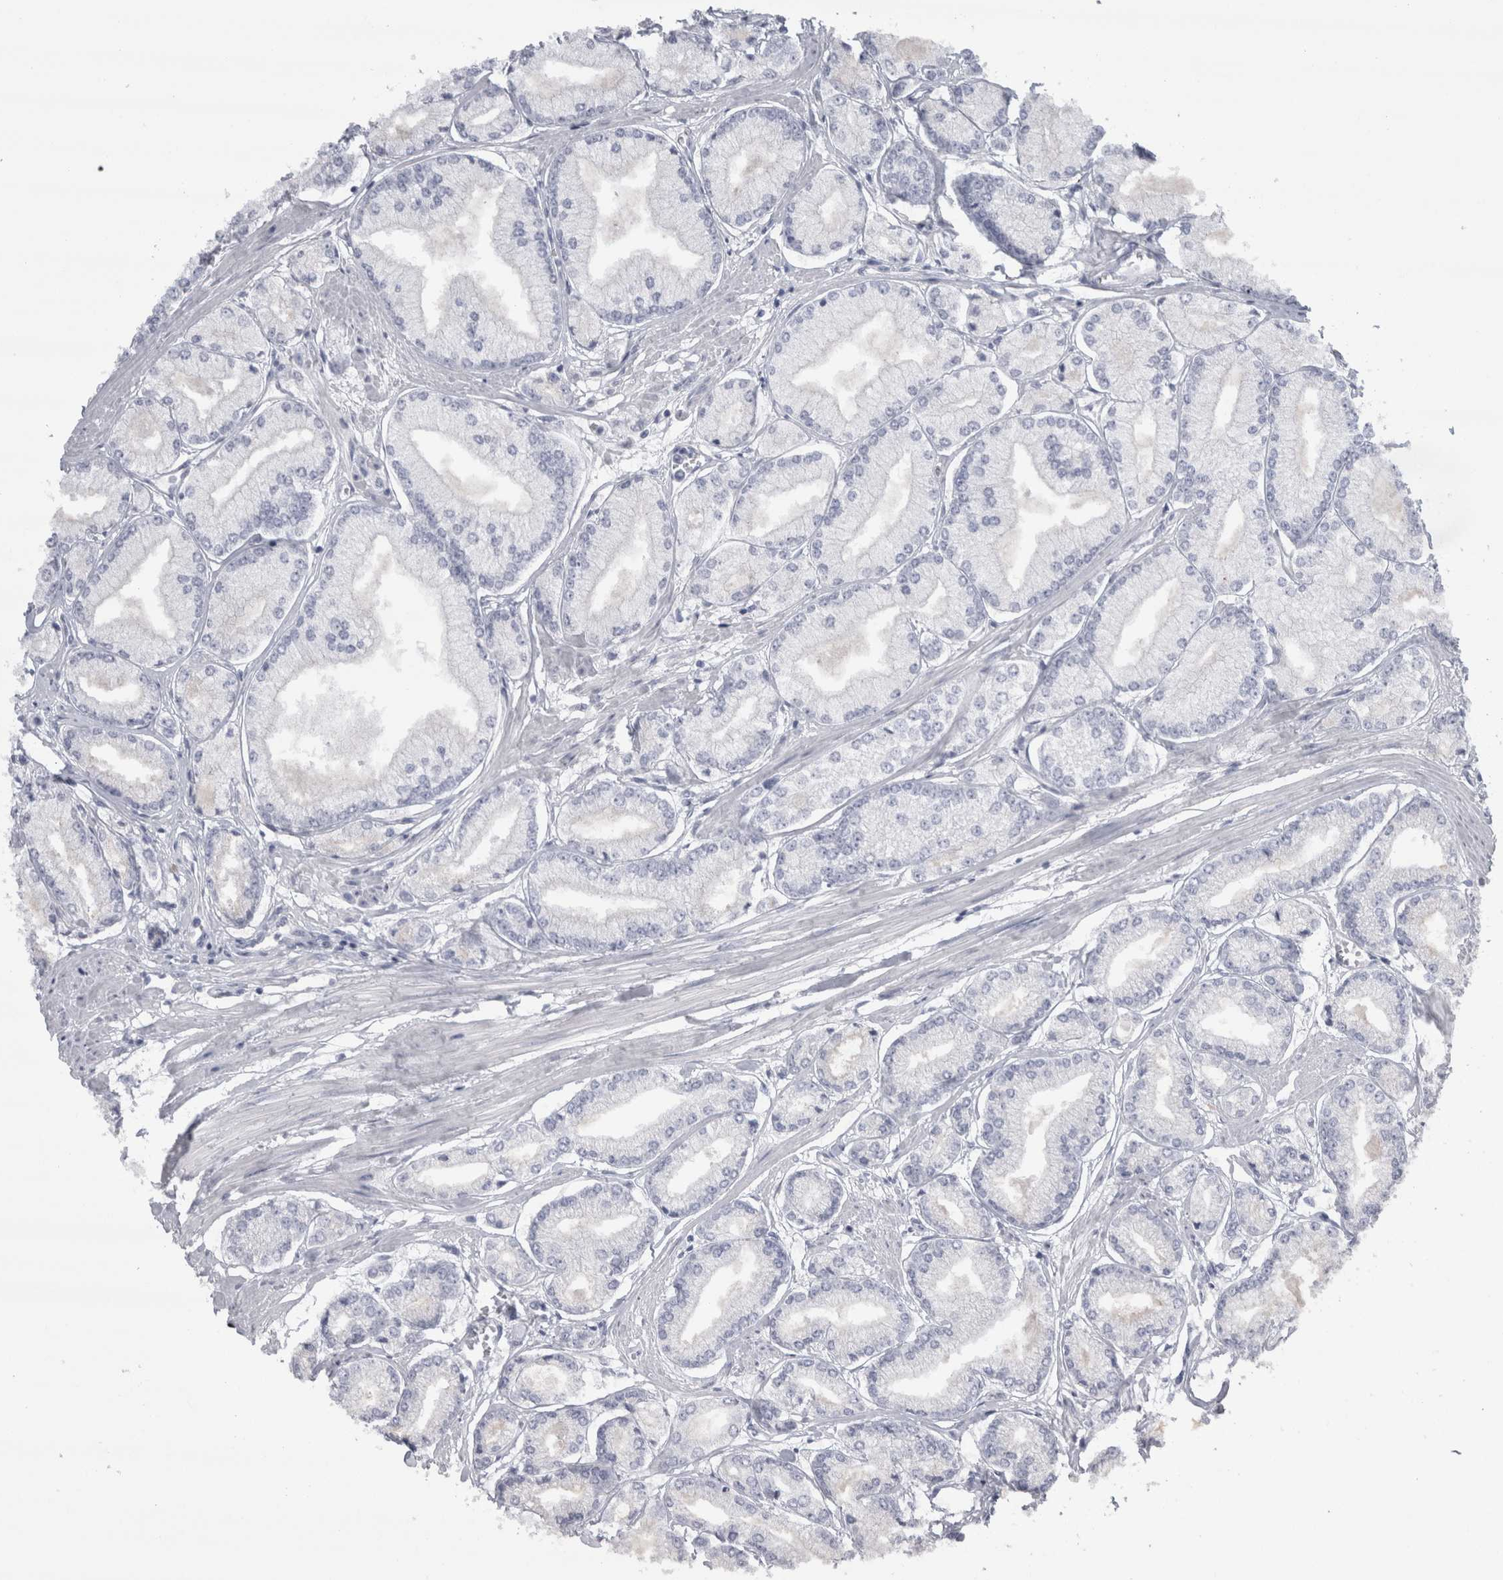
{"staining": {"intensity": "negative", "quantity": "none", "location": "none"}, "tissue": "prostate cancer", "cell_type": "Tumor cells", "image_type": "cancer", "snomed": [{"axis": "morphology", "description": "Adenocarcinoma, Low grade"}, {"axis": "topography", "description": "Prostate"}], "caption": "The IHC histopathology image has no significant staining in tumor cells of prostate adenocarcinoma (low-grade) tissue. Brightfield microscopy of immunohistochemistry (IHC) stained with DAB (brown) and hematoxylin (blue), captured at high magnification.", "gene": "REG1A", "patient": {"sex": "male", "age": 52}}